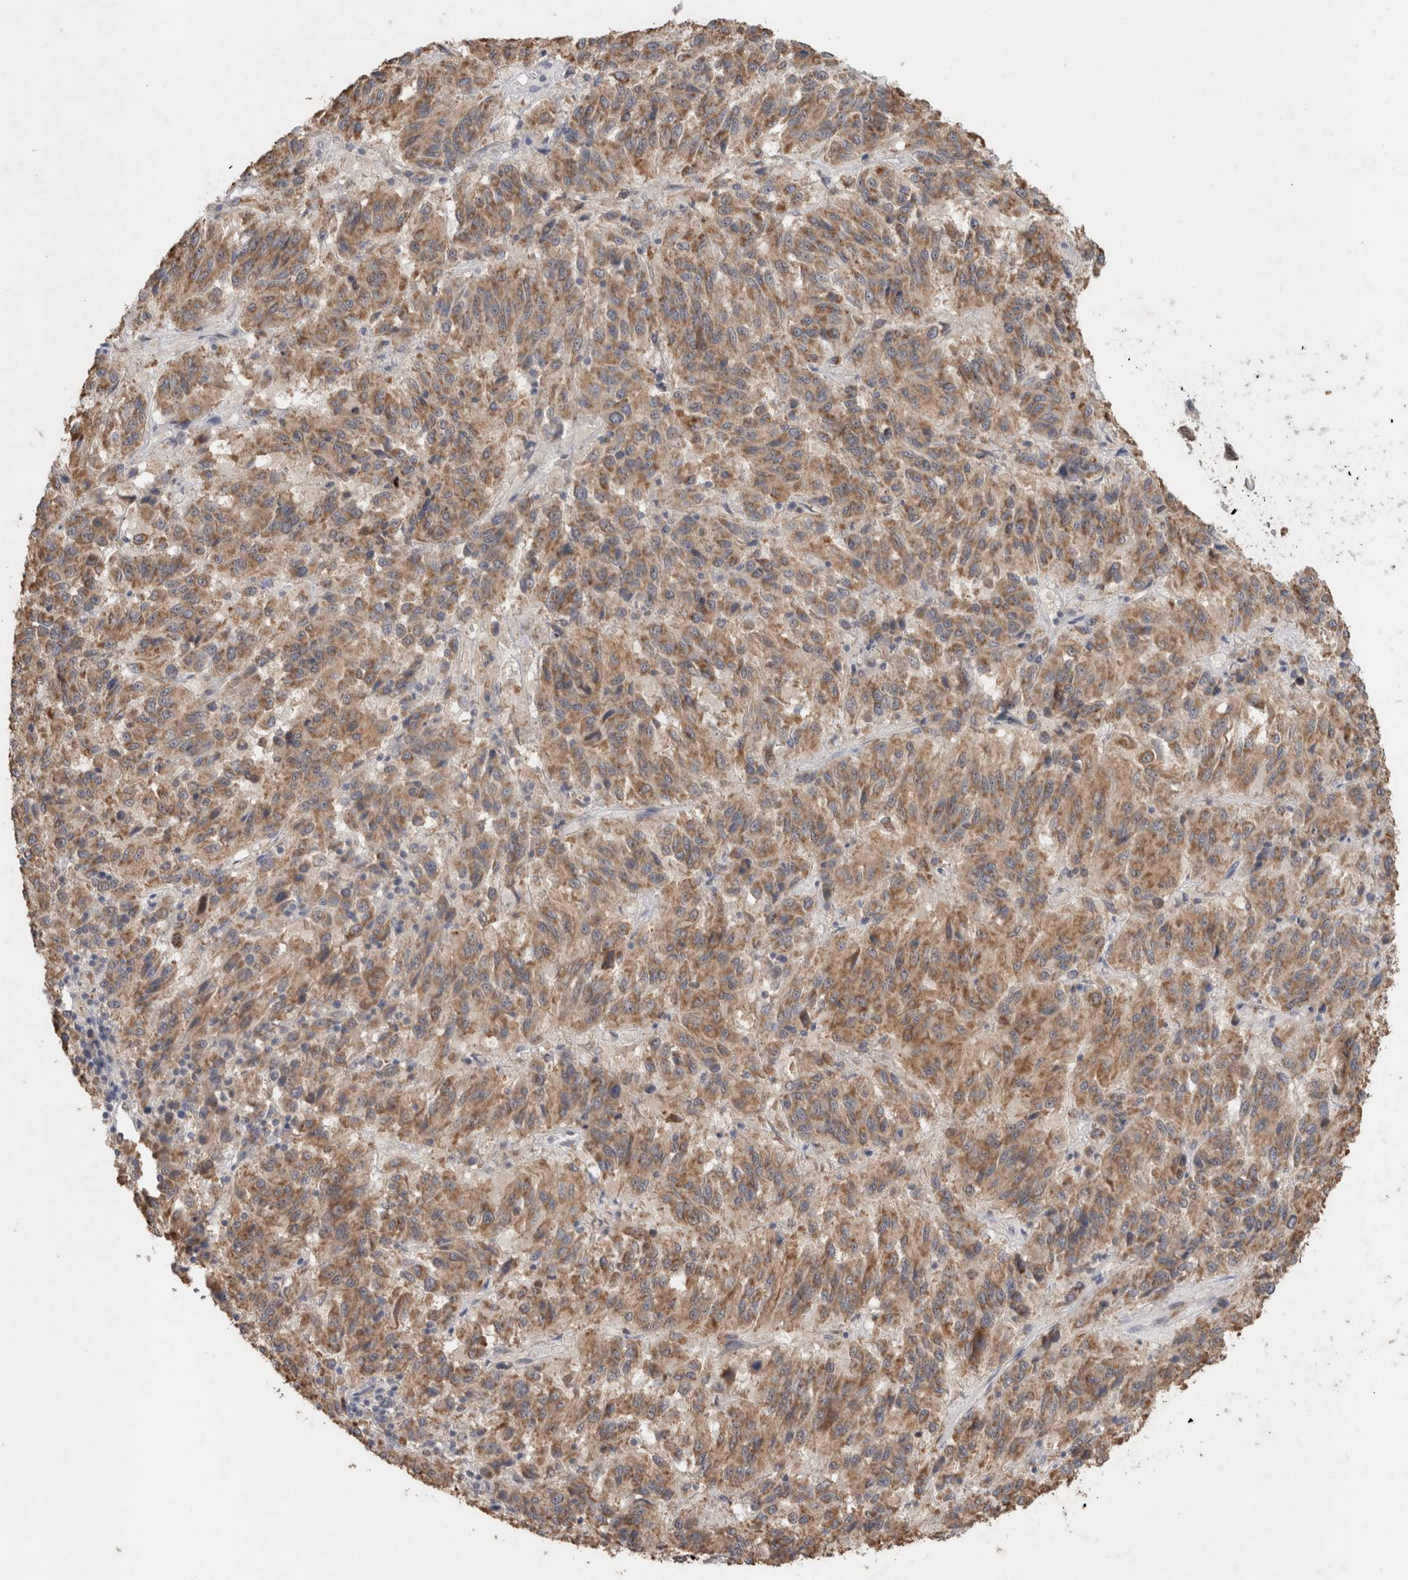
{"staining": {"intensity": "moderate", "quantity": ">75%", "location": "cytoplasmic/membranous"}, "tissue": "melanoma", "cell_type": "Tumor cells", "image_type": "cancer", "snomed": [{"axis": "morphology", "description": "Malignant melanoma, Metastatic site"}, {"axis": "topography", "description": "Lung"}], "caption": "High-power microscopy captured an immunohistochemistry (IHC) micrograph of melanoma, revealing moderate cytoplasmic/membranous expression in about >75% of tumor cells.", "gene": "RAB14", "patient": {"sex": "male", "age": 64}}